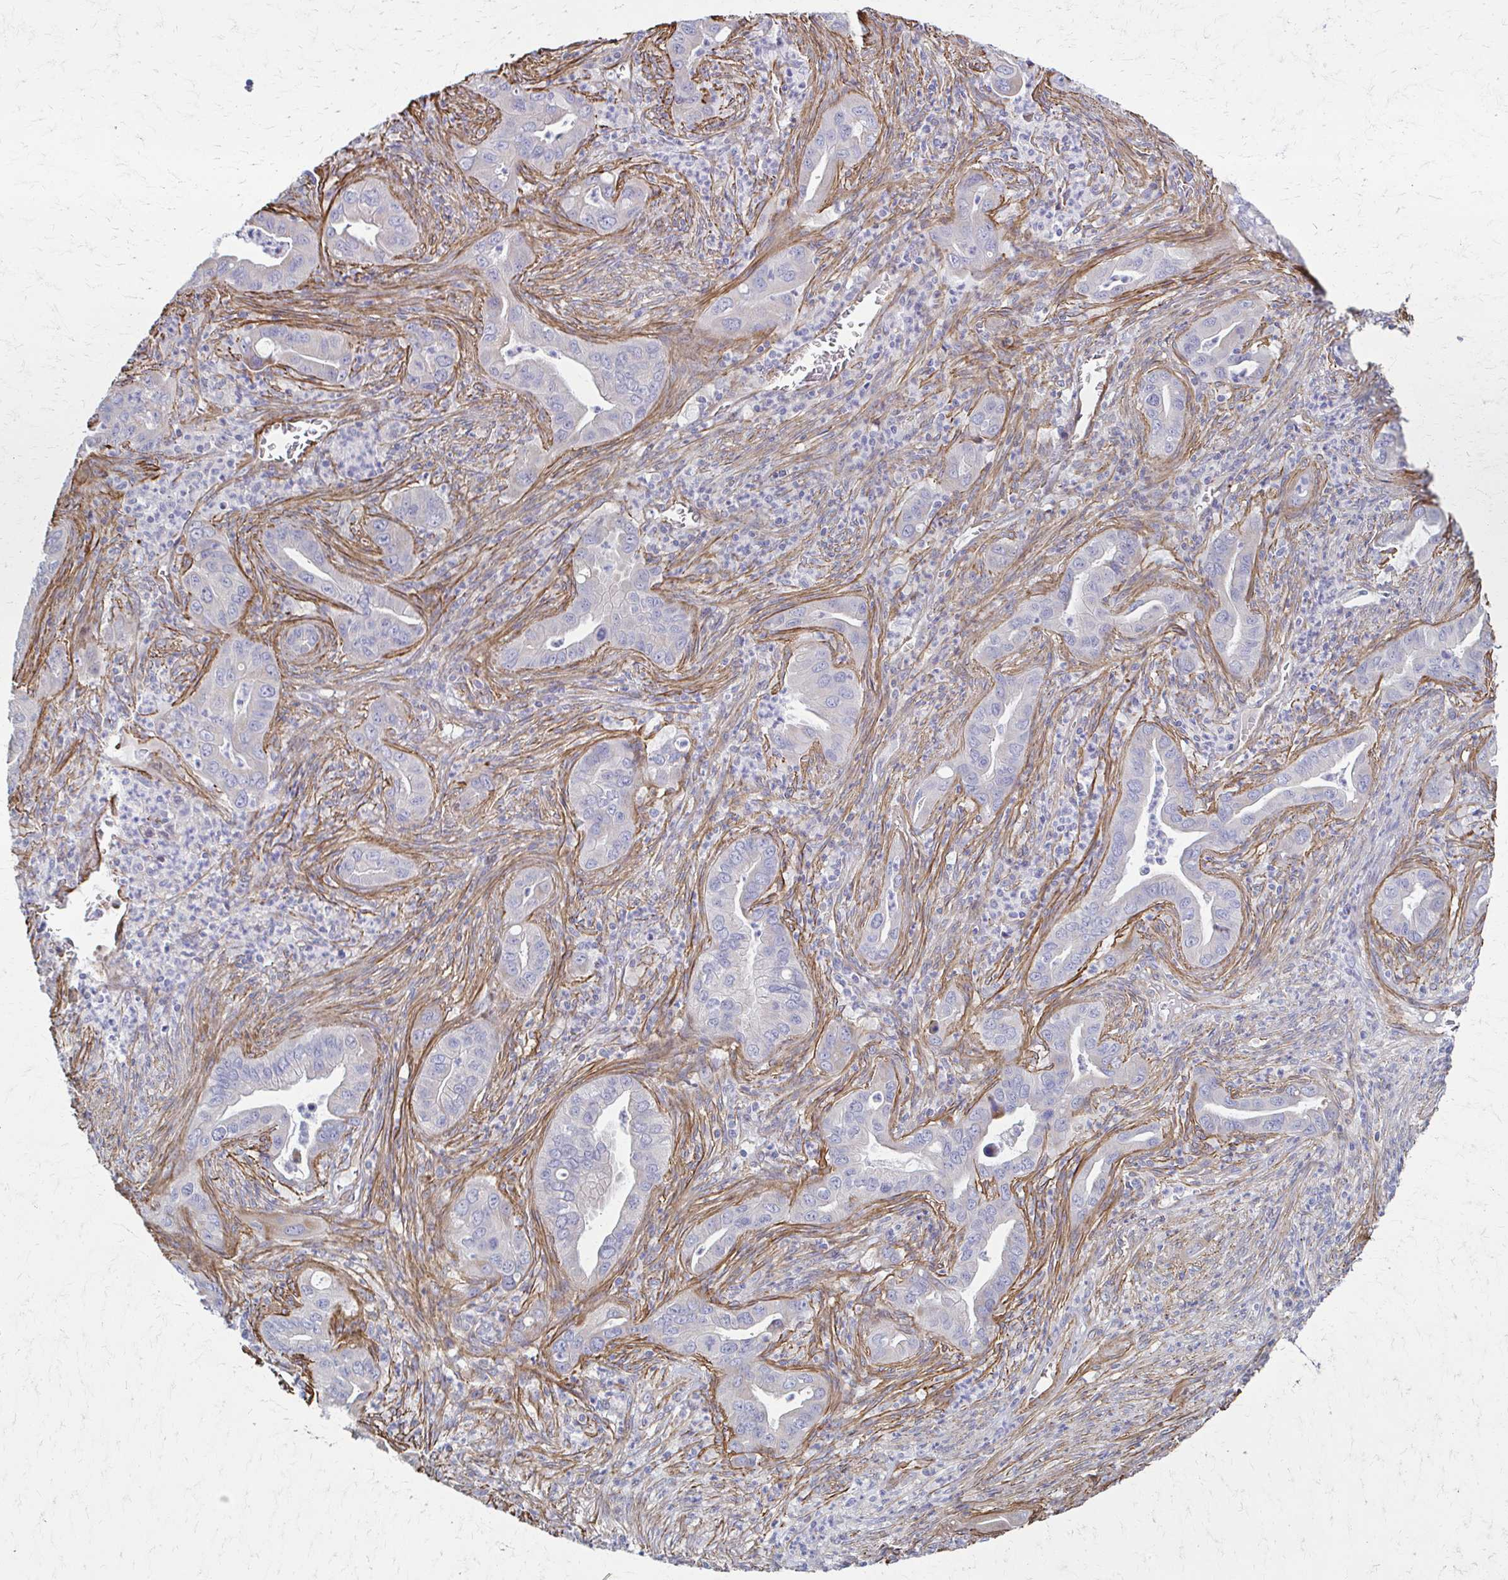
{"staining": {"intensity": "negative", "quantity": "none", "location": "none"}, "tissue": "lung cancer", "cell_type": "Tumor cells", "image_type": "cancer", "snomed": [{"axis": "morphology", "description": "Adenocarcinoma, NOS"}, {"axis": "topography", "description": "Lung"}], "caption": "A high-resolution photomicrograph shows IHC staining of adenocarcinoma (lung), which demonstrates no significant expression in tumor cells.", "gene": "TIMMDC1", "patient": {"sex": "male", "age": 65}}